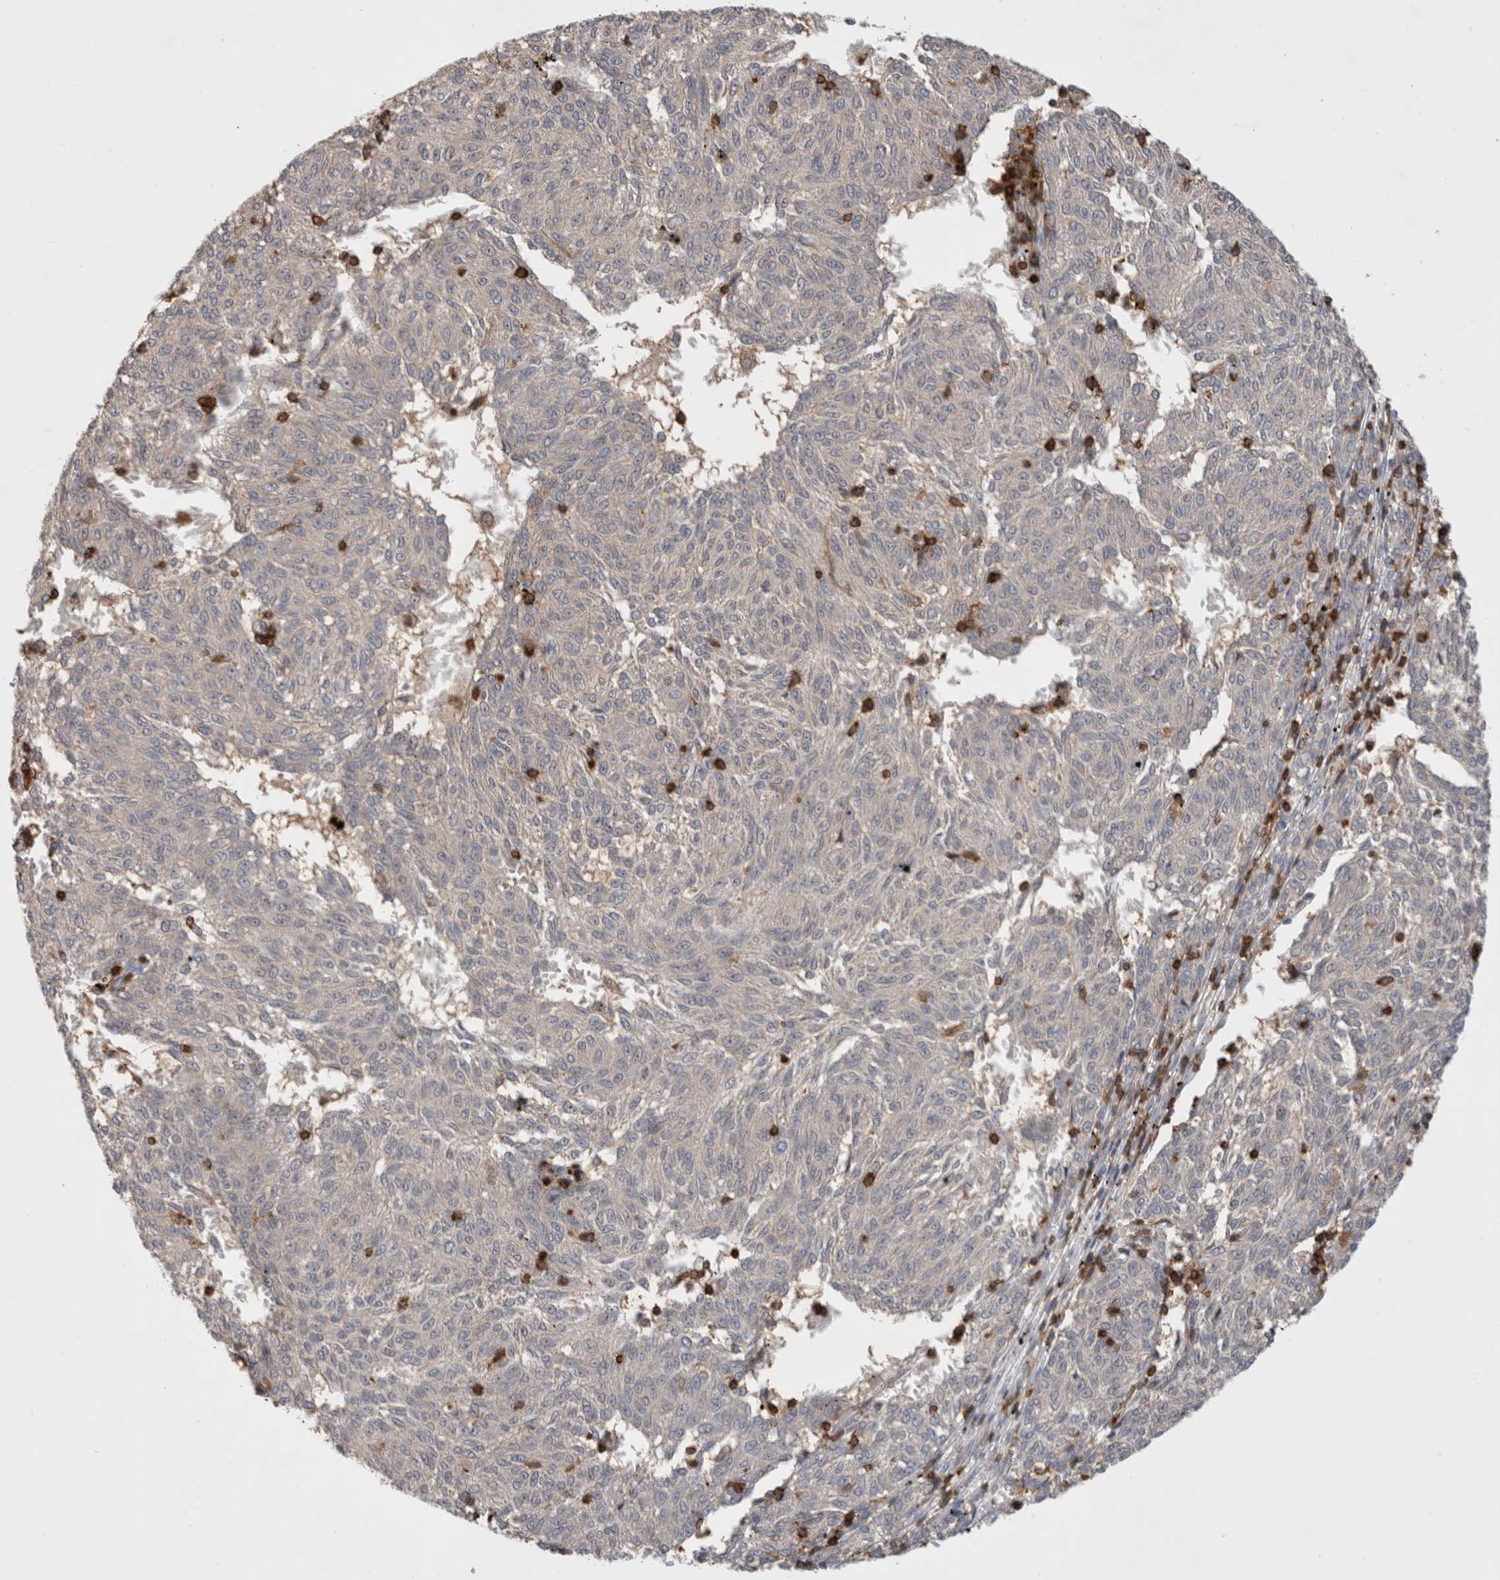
{"staining": {"intensity": "negative", "quantity": "none", "location": "none"}, "tissue": "melanoma", "cell_type": "Tumor cells", "image_type": "cancer", "snomed": [{"axis": "morphology", "description": "Malignant melanoma, NOS"}, {"axis": "topography", "description": "Skin"}], "caption": "The micrograph demonstrates no significant staining in tumor cells of malignant melanoma.", "gene": "GFRA2", "patient": {"sex": "female", "age": 72}}